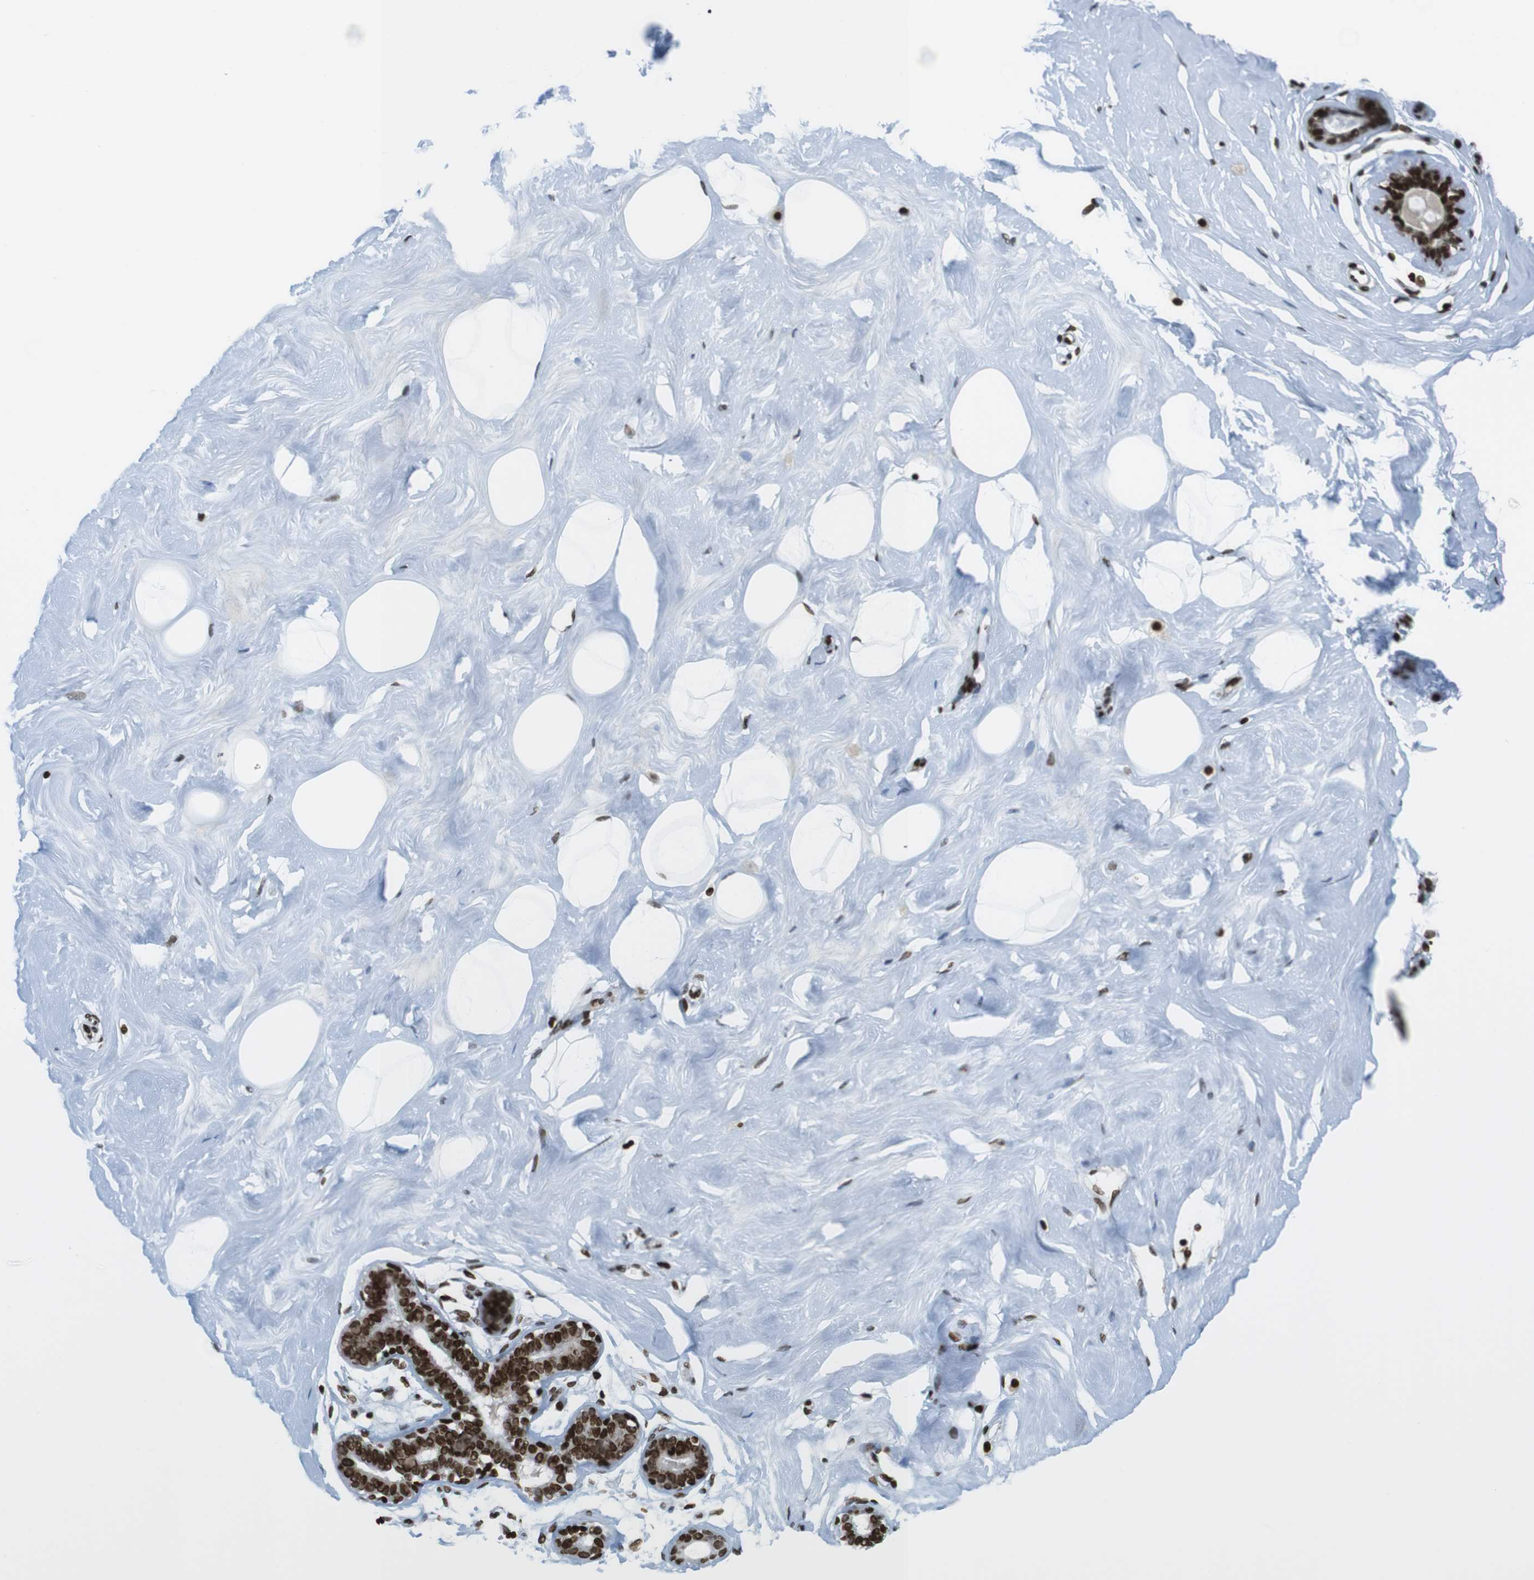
{"staining": {"intensity": "moderate", "quantity": ">75%", "location": "nuclear"}, "tissue": "breast", "cell_type": "Adipocytes", "image_type": "normal", "snomed": [{"axis": "morphology", "description": "Normal tissue, NOS"}, {"axis": "topography", "description": "Breast"}], "caption": "Immunohistochemistry histopathology image of benign breast: breast stained using immunohistochemistry displays medium levels of moderate protein expression localized specifically in the nuclear of adipocytes, appearing as a nuclear brown color.", "gene": "H2AC8", "patient": {"sex": "female", "age": 23}}